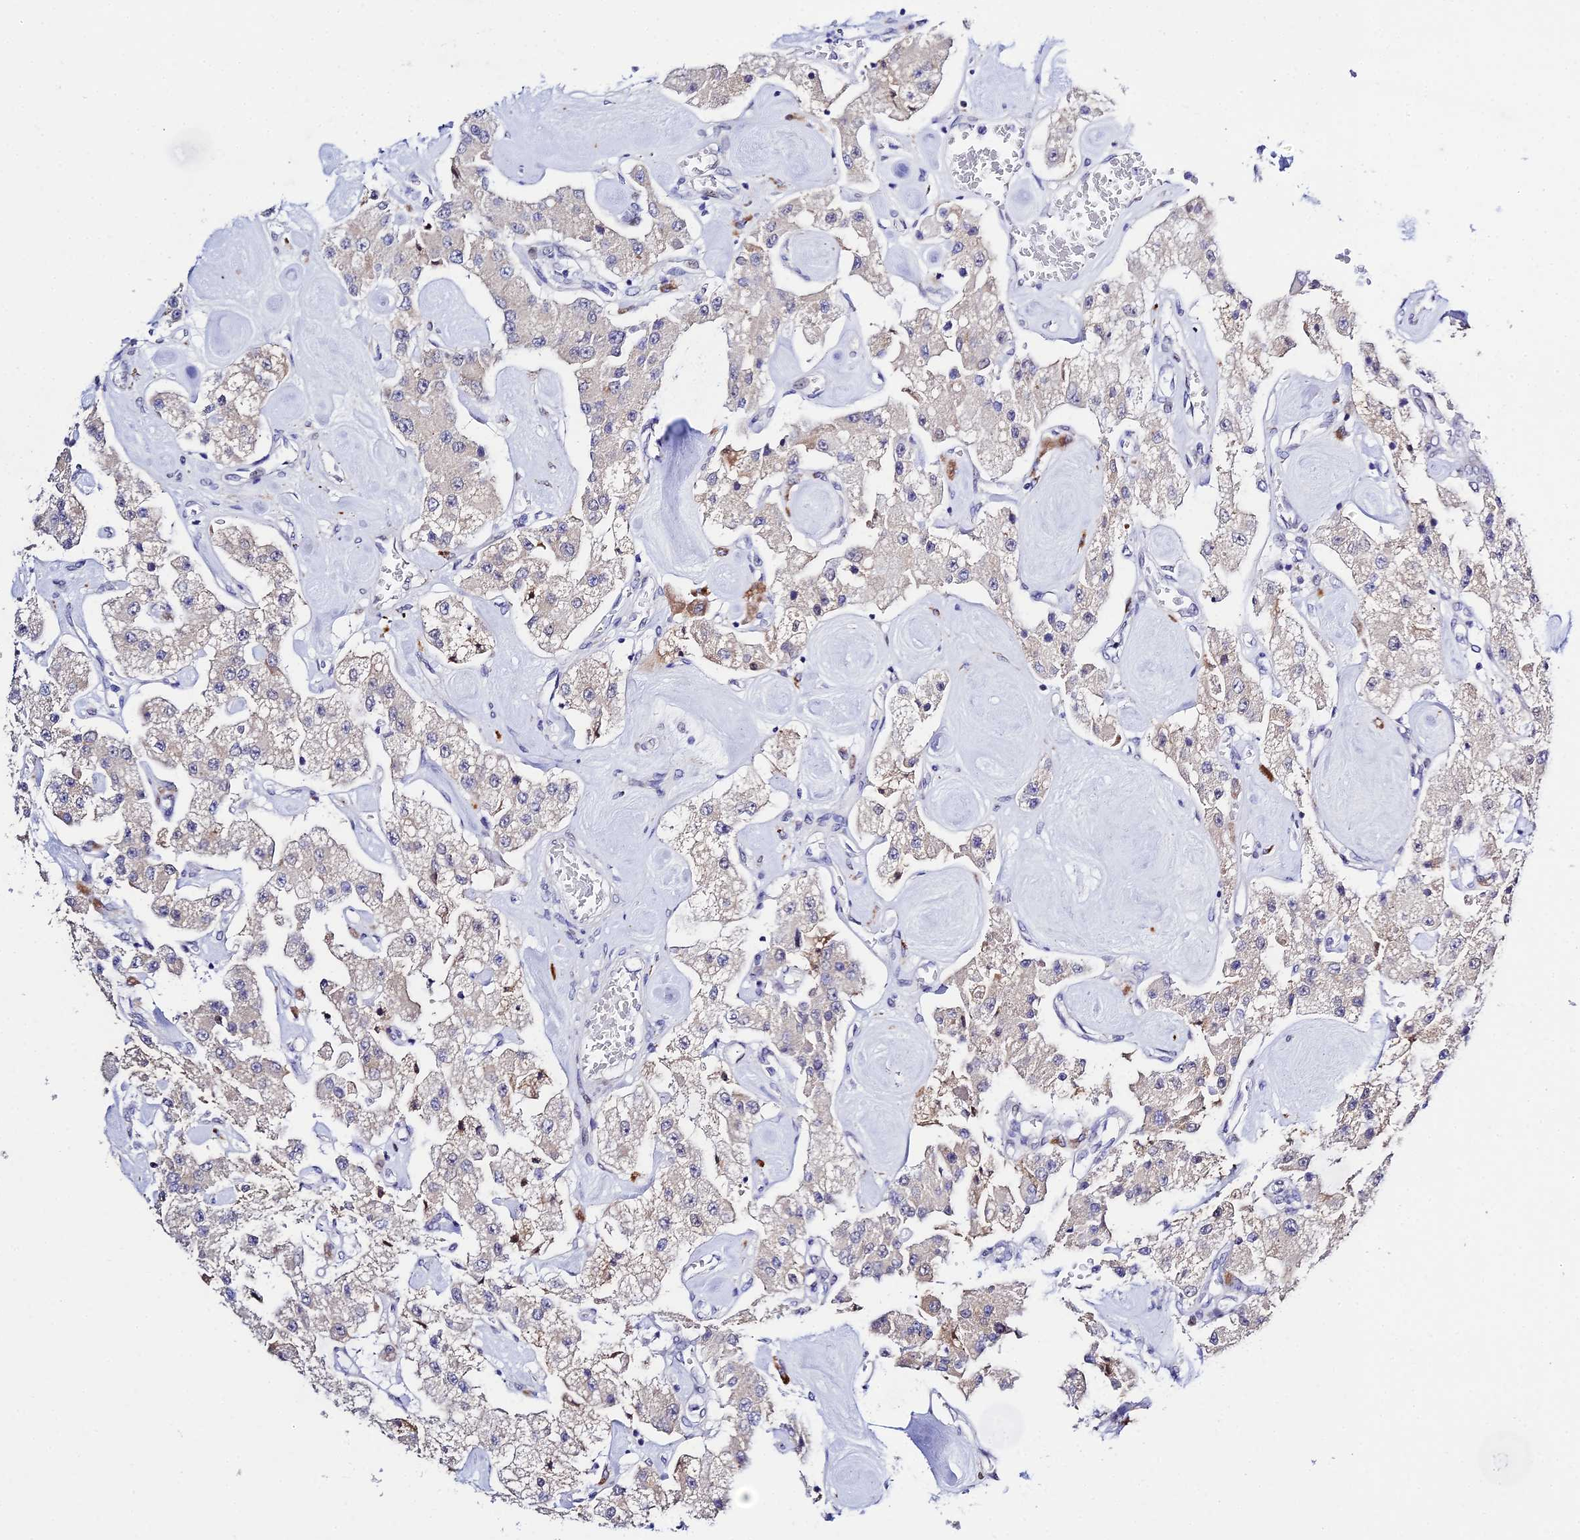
{"staining": {"intensity": "weak", "quantity": "25%-75%", "location": "cytoplasmic/membranous"}, "tissue": "carcinoid", "cell_type": "Tumor cells", "image_type": "cancer", "snomed": [{"axis": "morphology", "description": "Carcinoid, malignant, NOS"}, {"axis": "topography", "description": "Pancreas"}], "caption": "Protein analysis of malignant carcinoid tissue shows weak cytoplasmic/membranous positivity in approximately 25%-75% of tumor cells.", "gene": "POFUT2", "patient": {"sex": "male", "age": 41}}